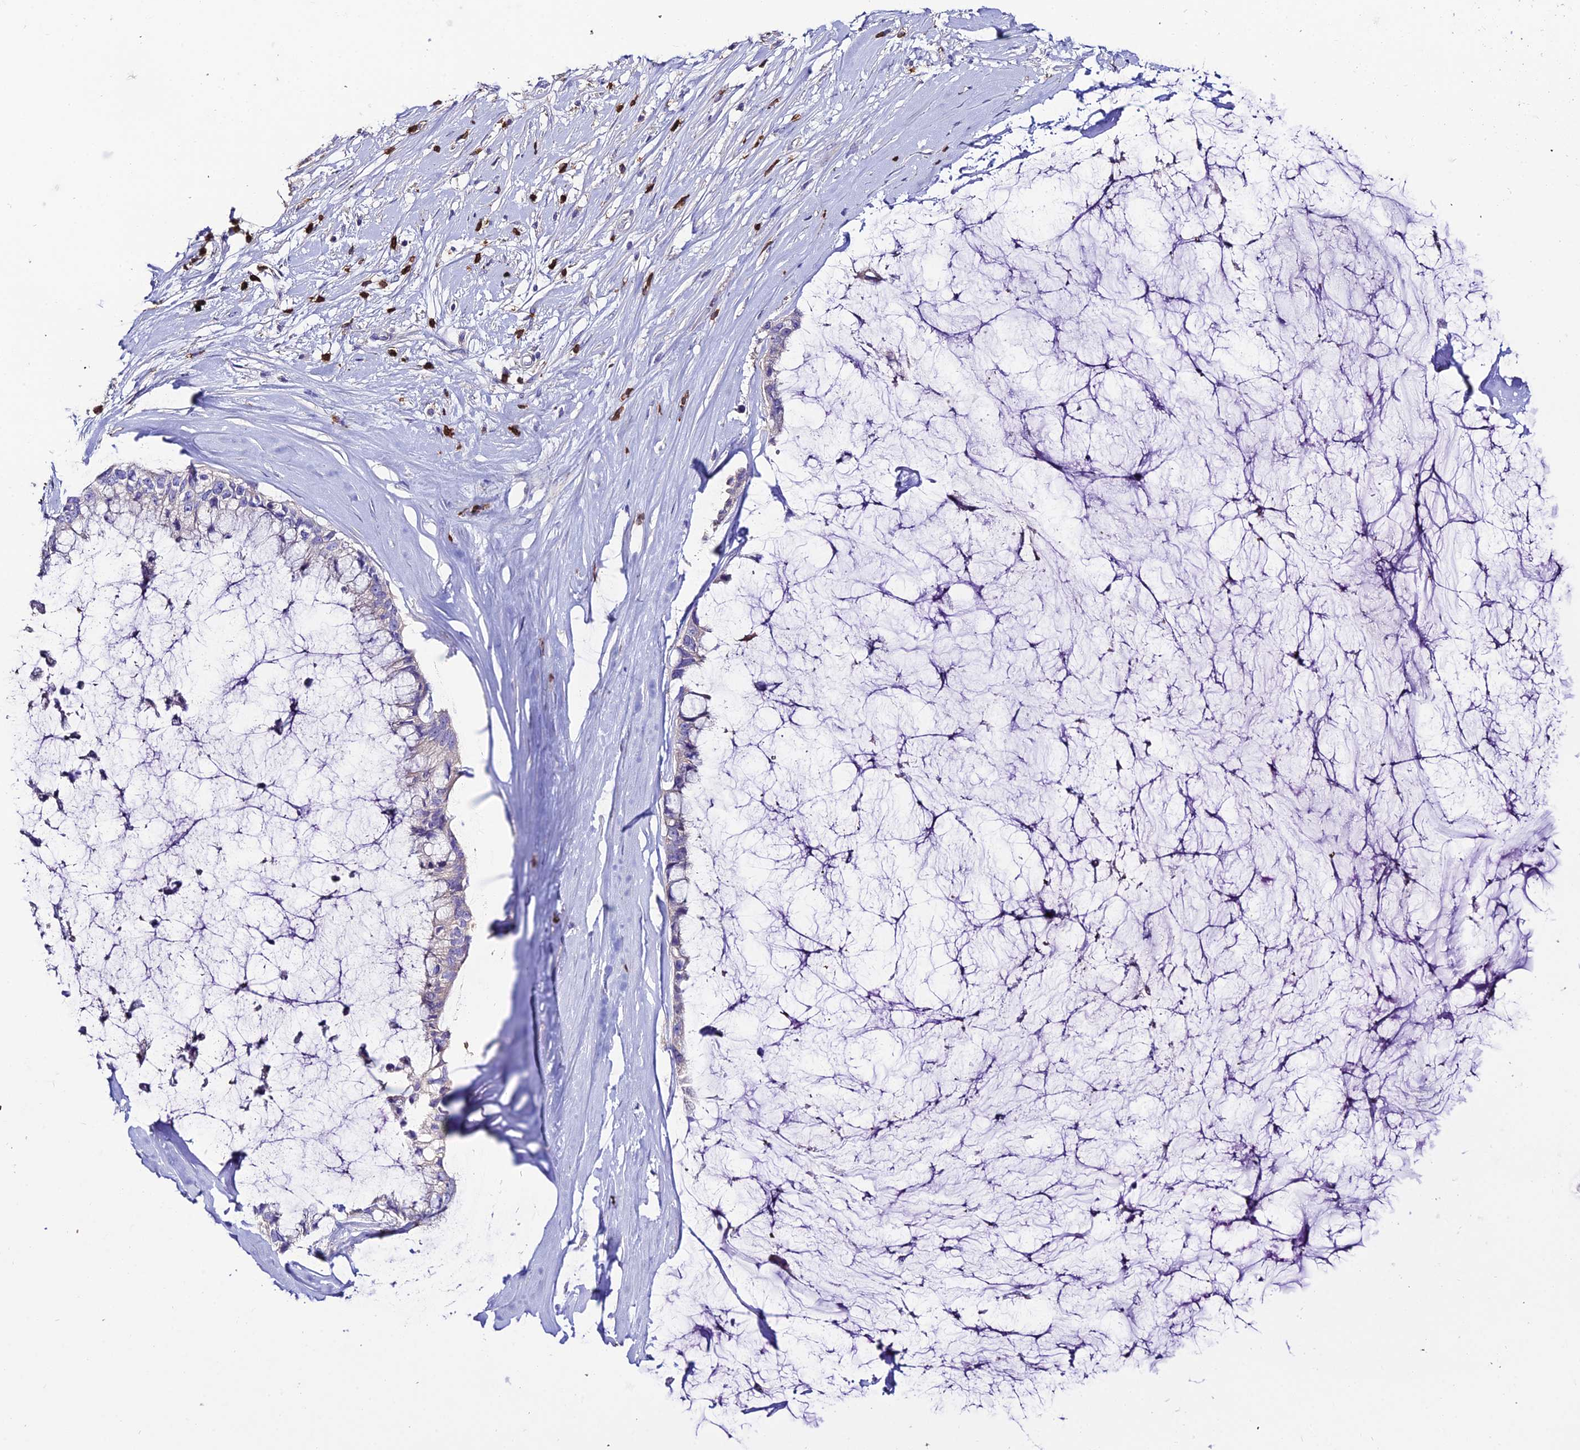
{"staining": {"intensity": "negative", "quantity": "none", "location": "none"}, "tissue": "ovarian cancer", "cell_type": "Tumor cells", "image_type": "cancer", "snomed": [{"axis": "morphology", "description": "Cystadenocarcinoma, mucinous, NOS"}, {"axis": "topography", "description": "Ovary"}], "caption": "Tumor cells show no significant protein expression in ovarian cancer (mucinous cystadenocarcinoma).", "gene": "PTPRCAP", "patient": {"sex": "female", "age": 39}}